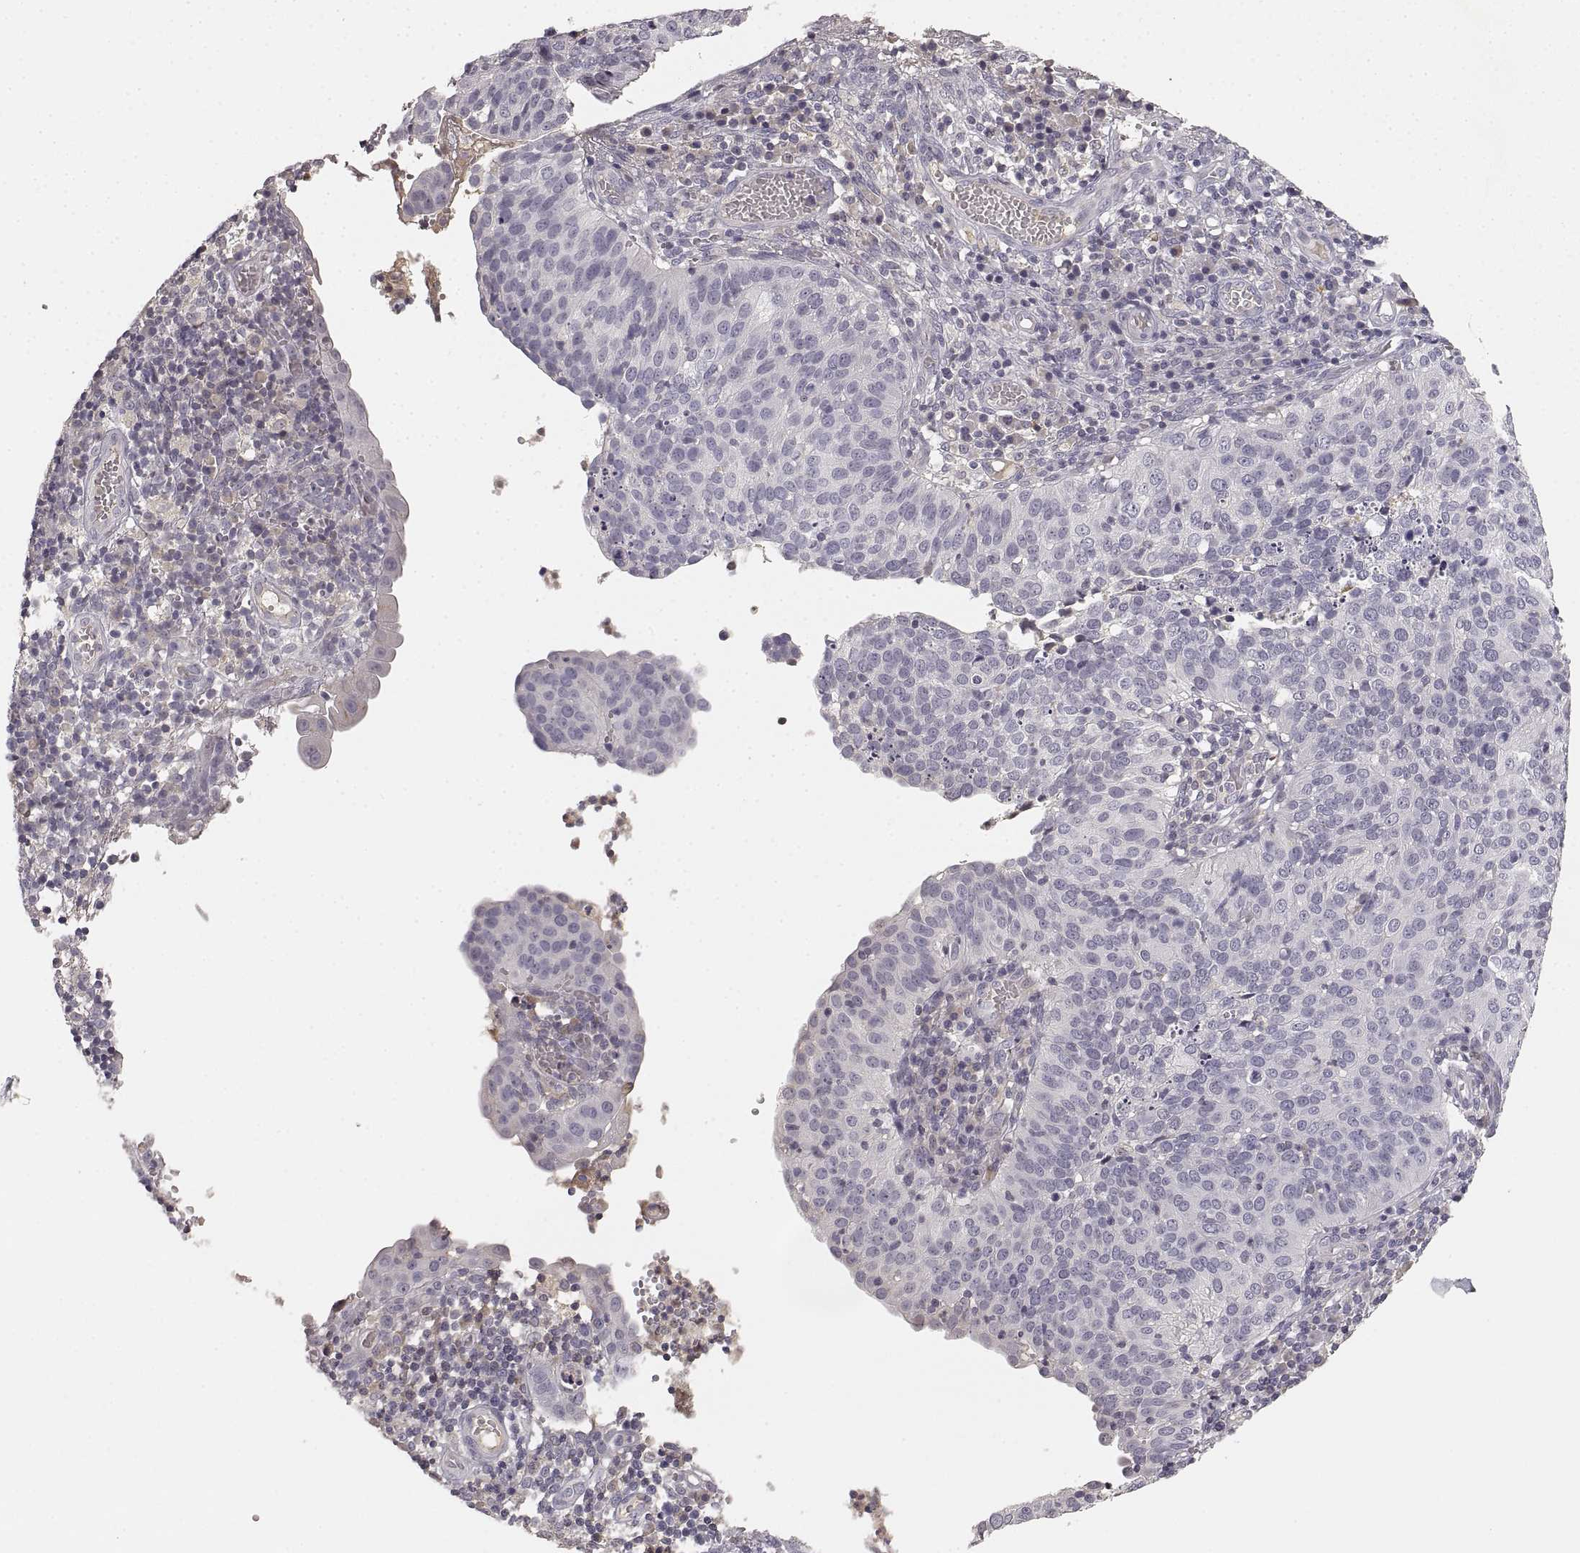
{"staining": {"intensity": "negative", "quantity": "none", "location": "none"}, "tissue": "cervical cancer", "cell_type": "Tumor cells", "image_type": "cancer", "snomed": [{"axis": "morphology", "description": "Squamous cell carcinoma, NOS"}, {"axis": "topography", "description": "Cervix"}], "caption": "Immunohistochemical staining of cervical cancer (squamous cell carcinoma) exhibits no significant positivity in tumor cells. The staining is performed using DAB (3,3'-diaminobenzidine) brown chromogen with nuclei counter-stained in using hematoxylin.", "gene": "RUNDC3A", "patient": {"sex": "female", "age": 39}}